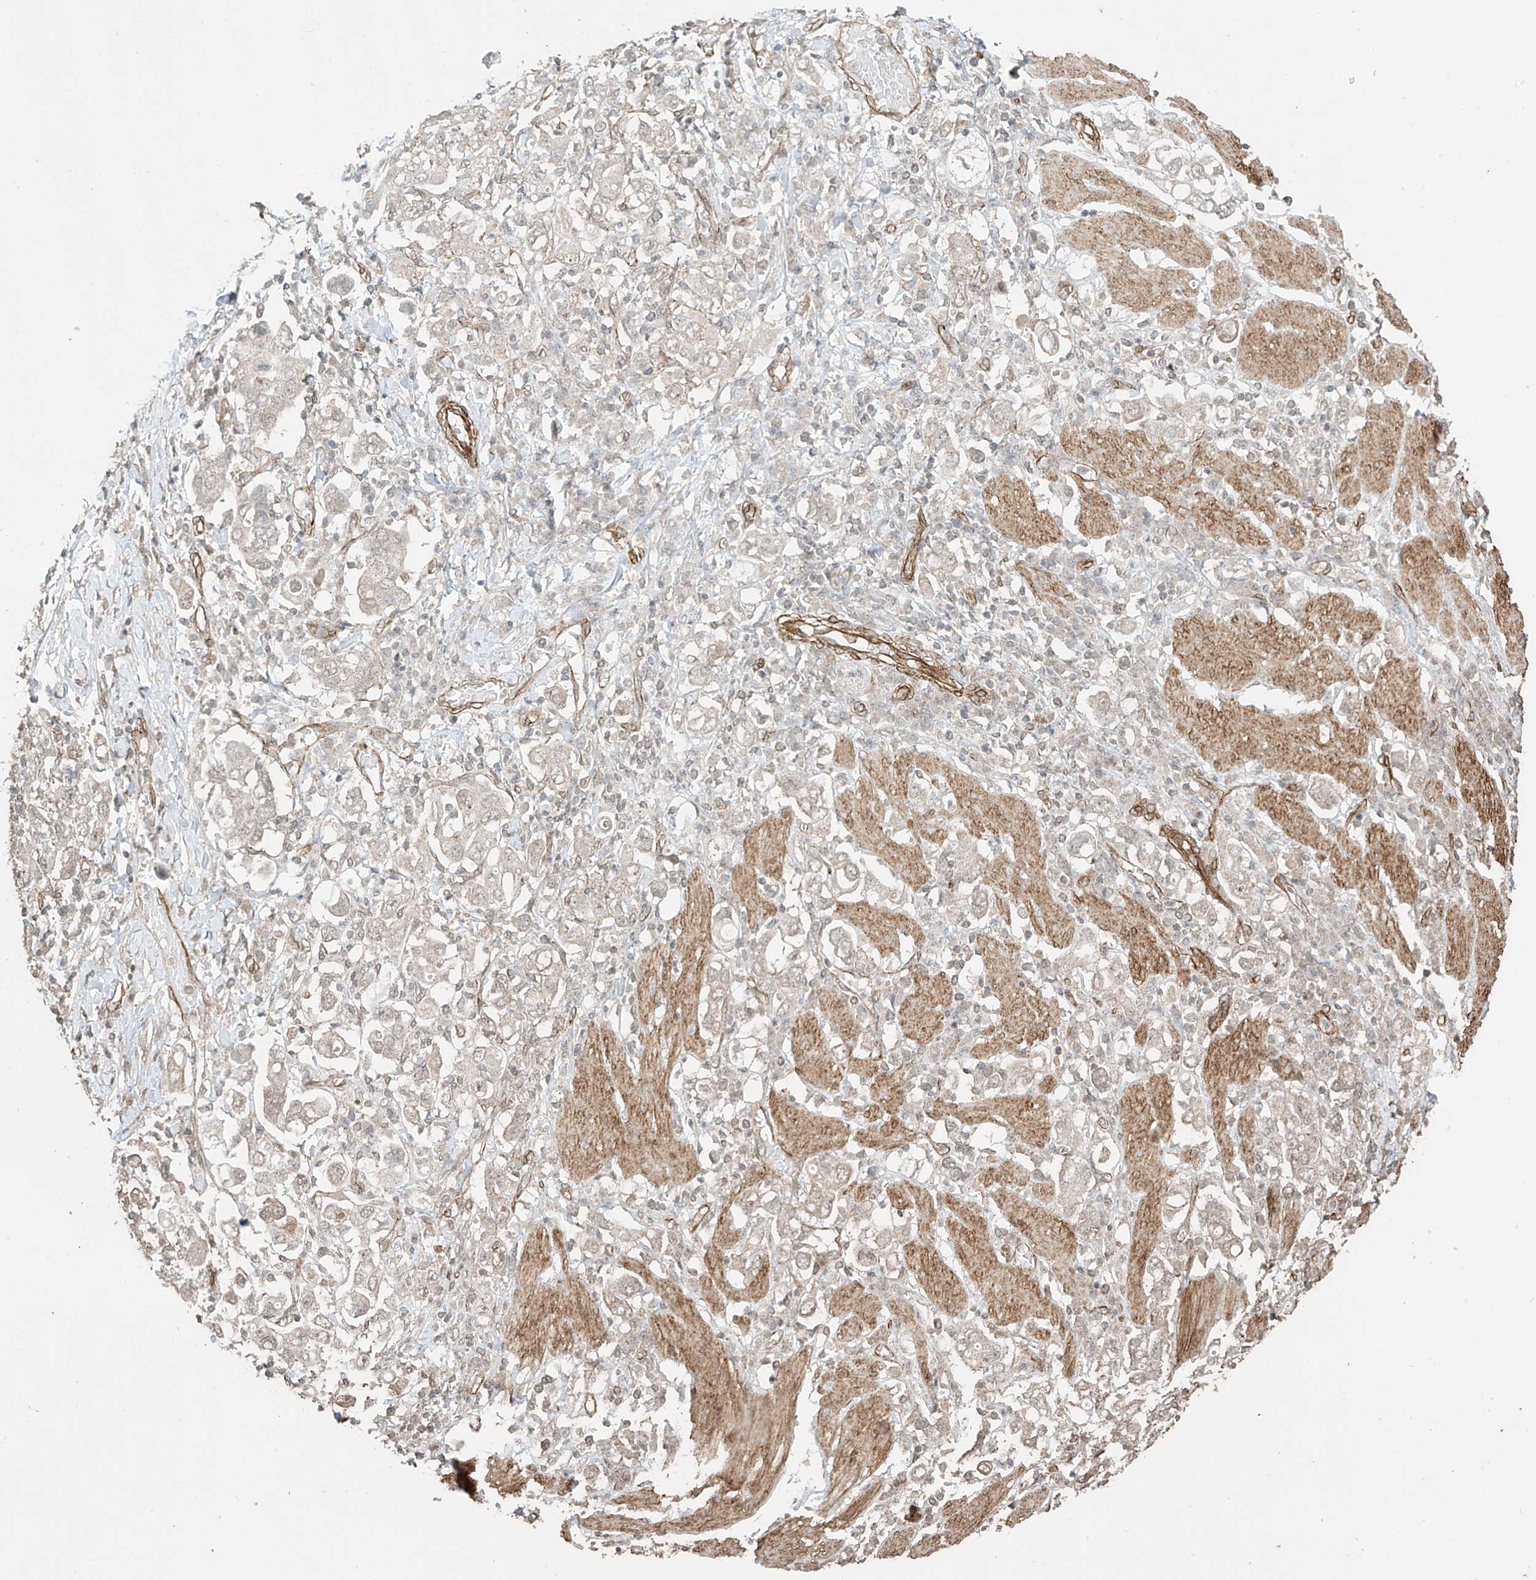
{"staining": {"intensity": "weak", "quantity": "<25%", "location": "cytoplasmic/membranous,nuclear"}, "tissue": "stomach cancer", "cell_type": "Tumor cells", "image_type": "cancer", "snomed": [{"axis": "morphology", "description": "Adenocarcinoma, NOS"}, {"axis": "topography", "description": "Stomach, upper"}], "caption": "This is a histopathology image of IHC staining of stomach cancer, which shows no expression in tumor cells.", "gene": "TTLL5", "patient": {"sex": "male", "age": 62}}